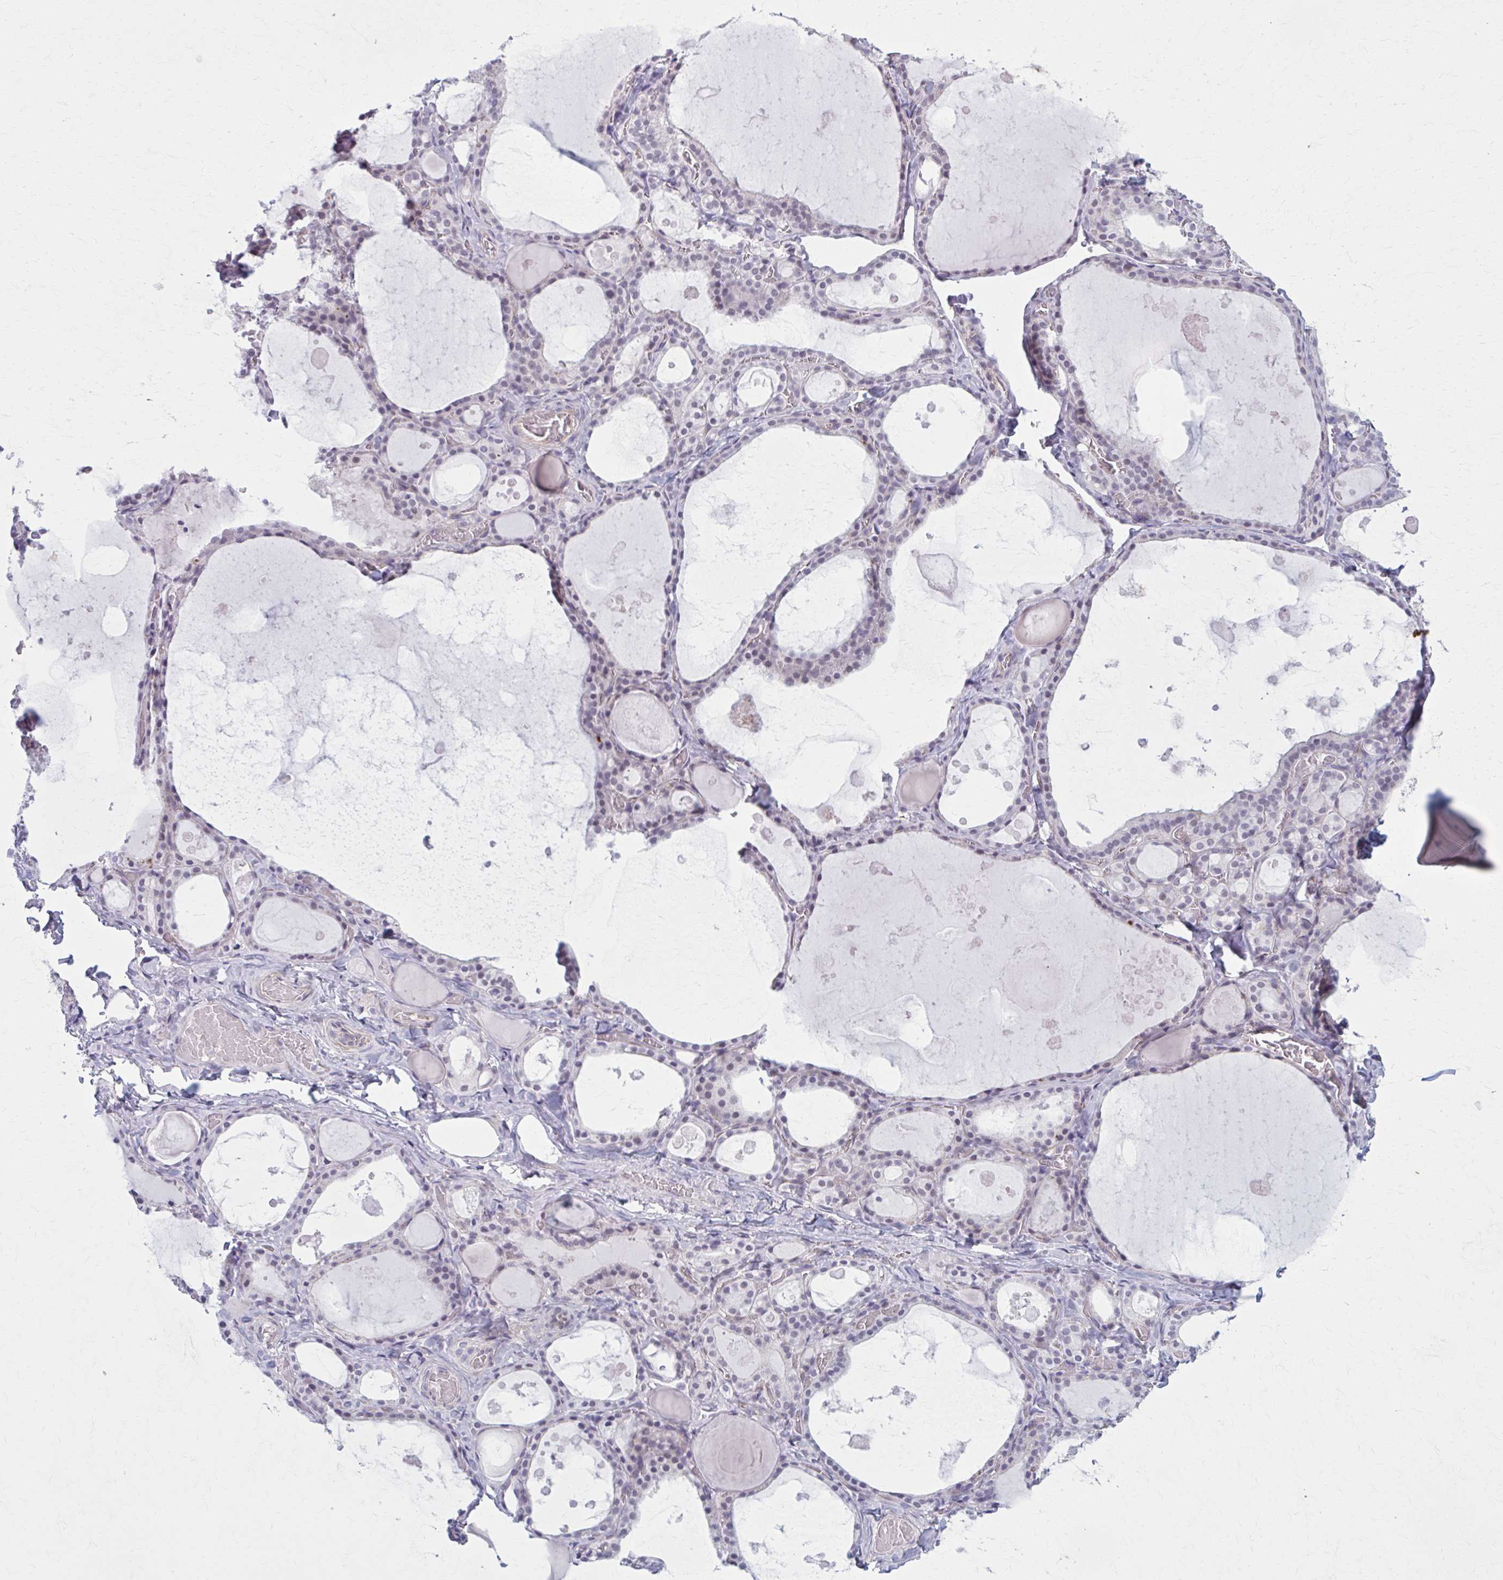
{"staining": {"intensity": "negative", "quantity": "none", "location": "none"}, "tissue": "thyroid gland", "cell_type": "Glandular cells", "image_type": "normal", "snomed": [{"axis": "morphology", "description": "Normal tissue, NOS"}, {"axis": "topography", "description": "Thyroid gland"}], "caption": "Thyroid gland was stained to show a protein in brown. There is no significant expression in glandular cells. (Stains: DAB (3,3'-diaminobenzidine) IHC with hematoxylin counter stain, Microscopy: brightfield microscopy at high magnification).", "gene": "NUMBL", "patient": {"sex": "male", "age": 56}}